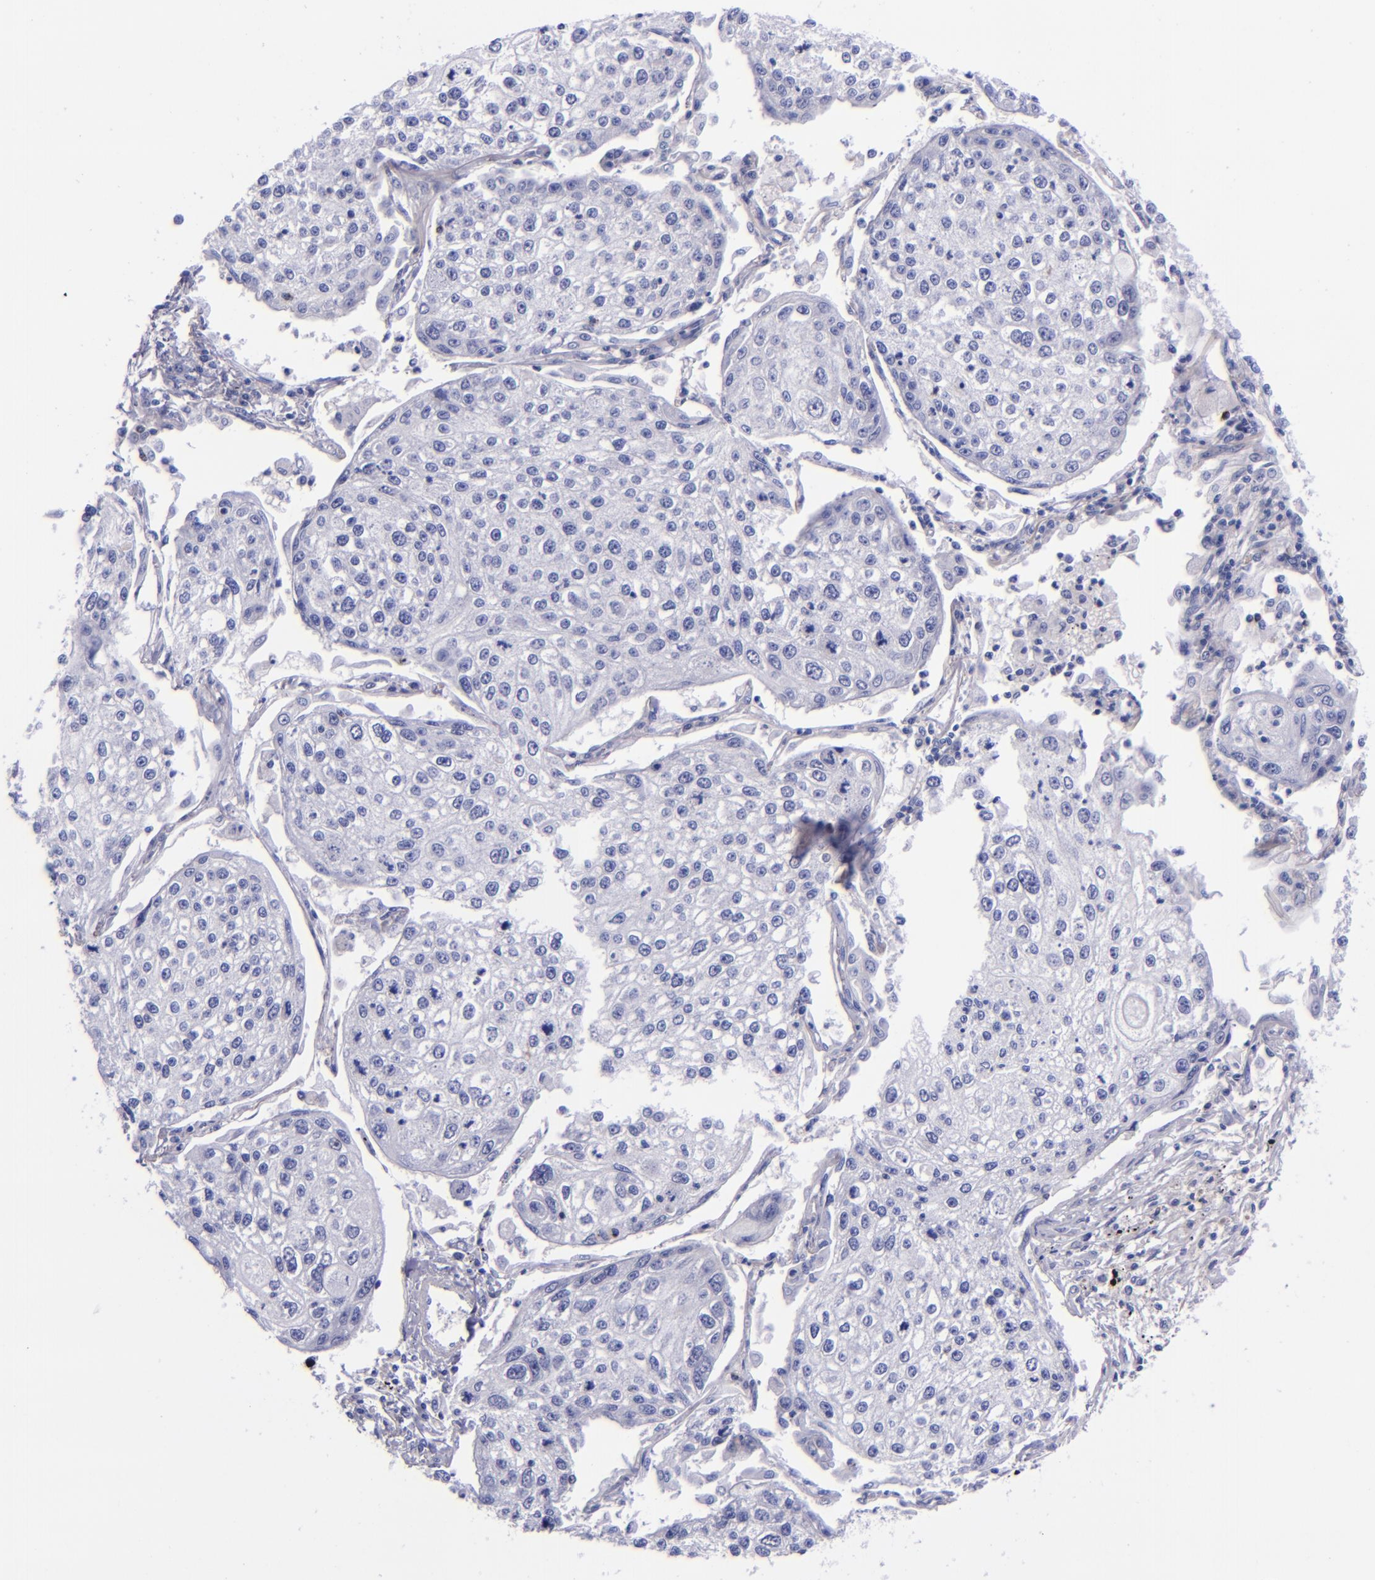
{"staining": {"intensity": "negative", "quantity": "none", "location": "none"}, "tissue": "lung cancer", "cell_type": "Tumor cells", "image_type": "cancer", "snomed": [{"axis": "morphology", "description": "Squamous cell carcinoma, NOS"}, {"axis": "topography", "description": "Lung"}], "caption": "Immunohistochemistry (IHC) of human lung cancer displays no expression in tumor cells.", "gene": "LAG3", "patient": {"sex": "male", "age": 75}}